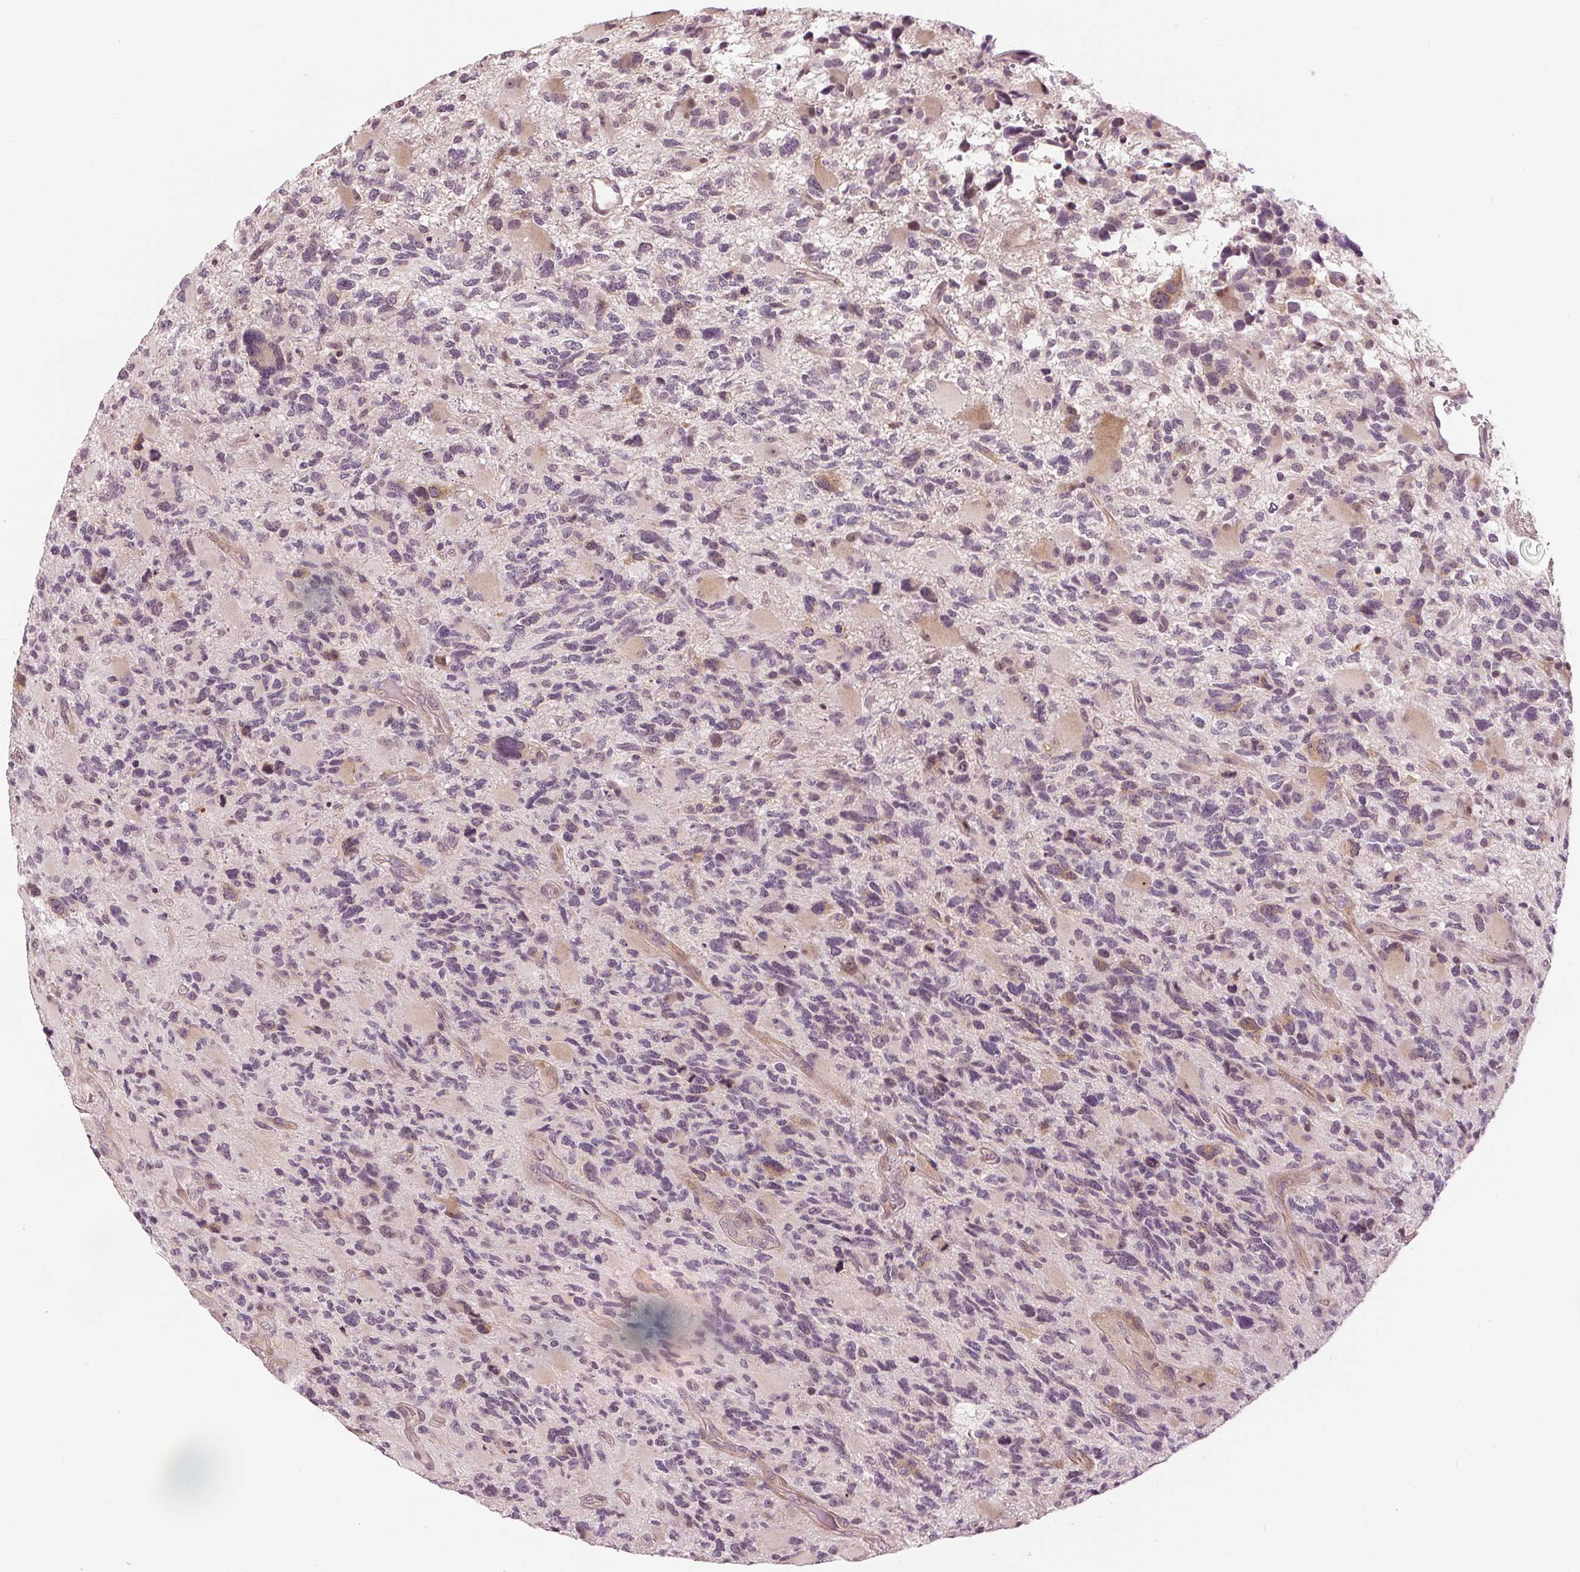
{"staining": {"intensity": "negative", "quantity": "none", "location": "none"}, "tissue": "glioma", "cell_type": "Tumor cells", "image_type": "cancer", "snomed": [{"axis": "morphology", "description": "Glioma, malignant, High grade"}, {"axis": "topography", "description": "Brain"}], "caption": "Immunohistochemical staining of glioma demonstrates no significant positivity in tumor cells.", "gene": "SLC34A1", "patient": {"sex": "female", "age": 71}}